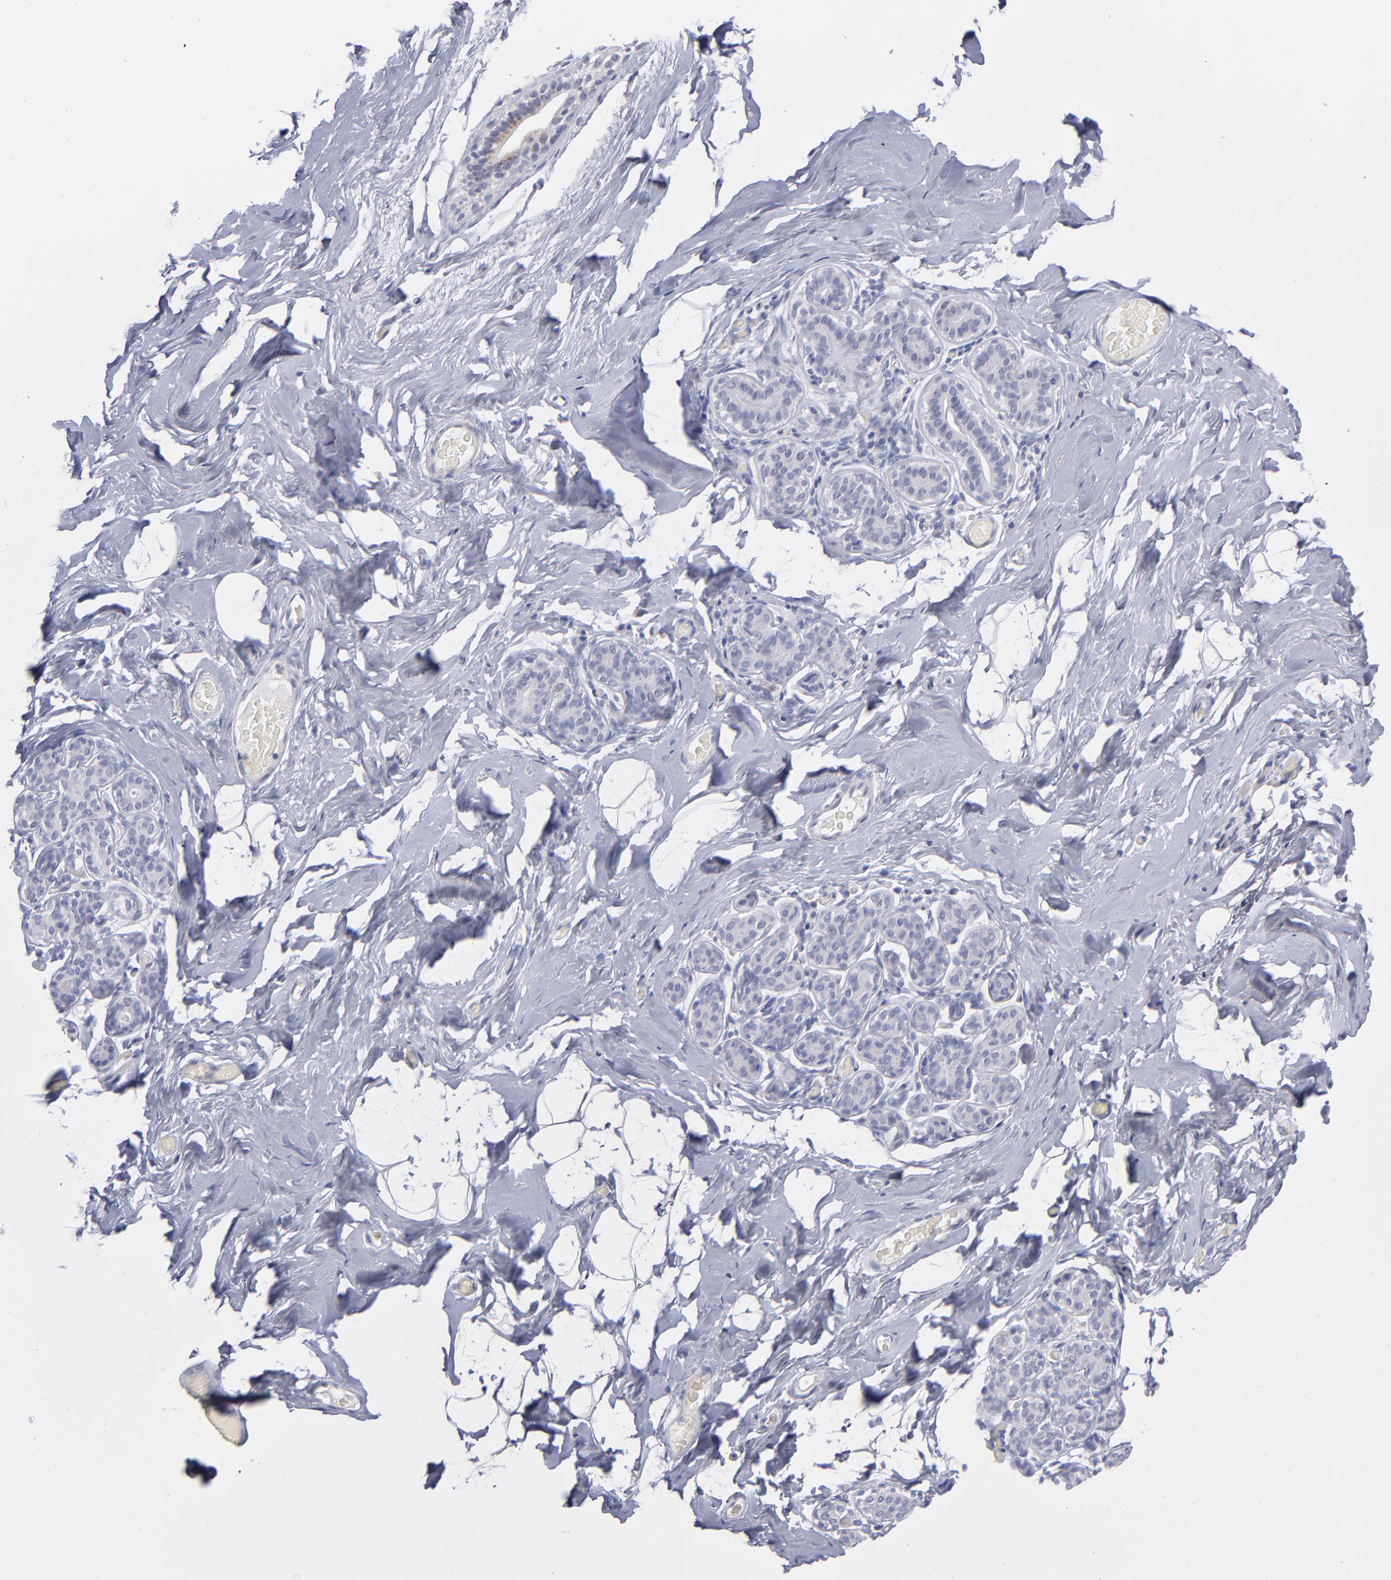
{"staining": {"intensity": "negative", "quantity": "none", "location": "none"}, "tissue": "breast", "cell_type": "Adipocytes", "image_type": "normal", "snomed": [{"axis": "morphology", "description": "Normal tissue, NOS"}, {"axis": "topography", "description": "Breast"}, {"axis": "topography", "description": "Soft tissue"}], "caption": "This is an IHC photomicrograph of benign breast. There is no positivity in adipocytes.", "gene": "MTHFD2", "patient": {"sex": "female", "age": 75}}